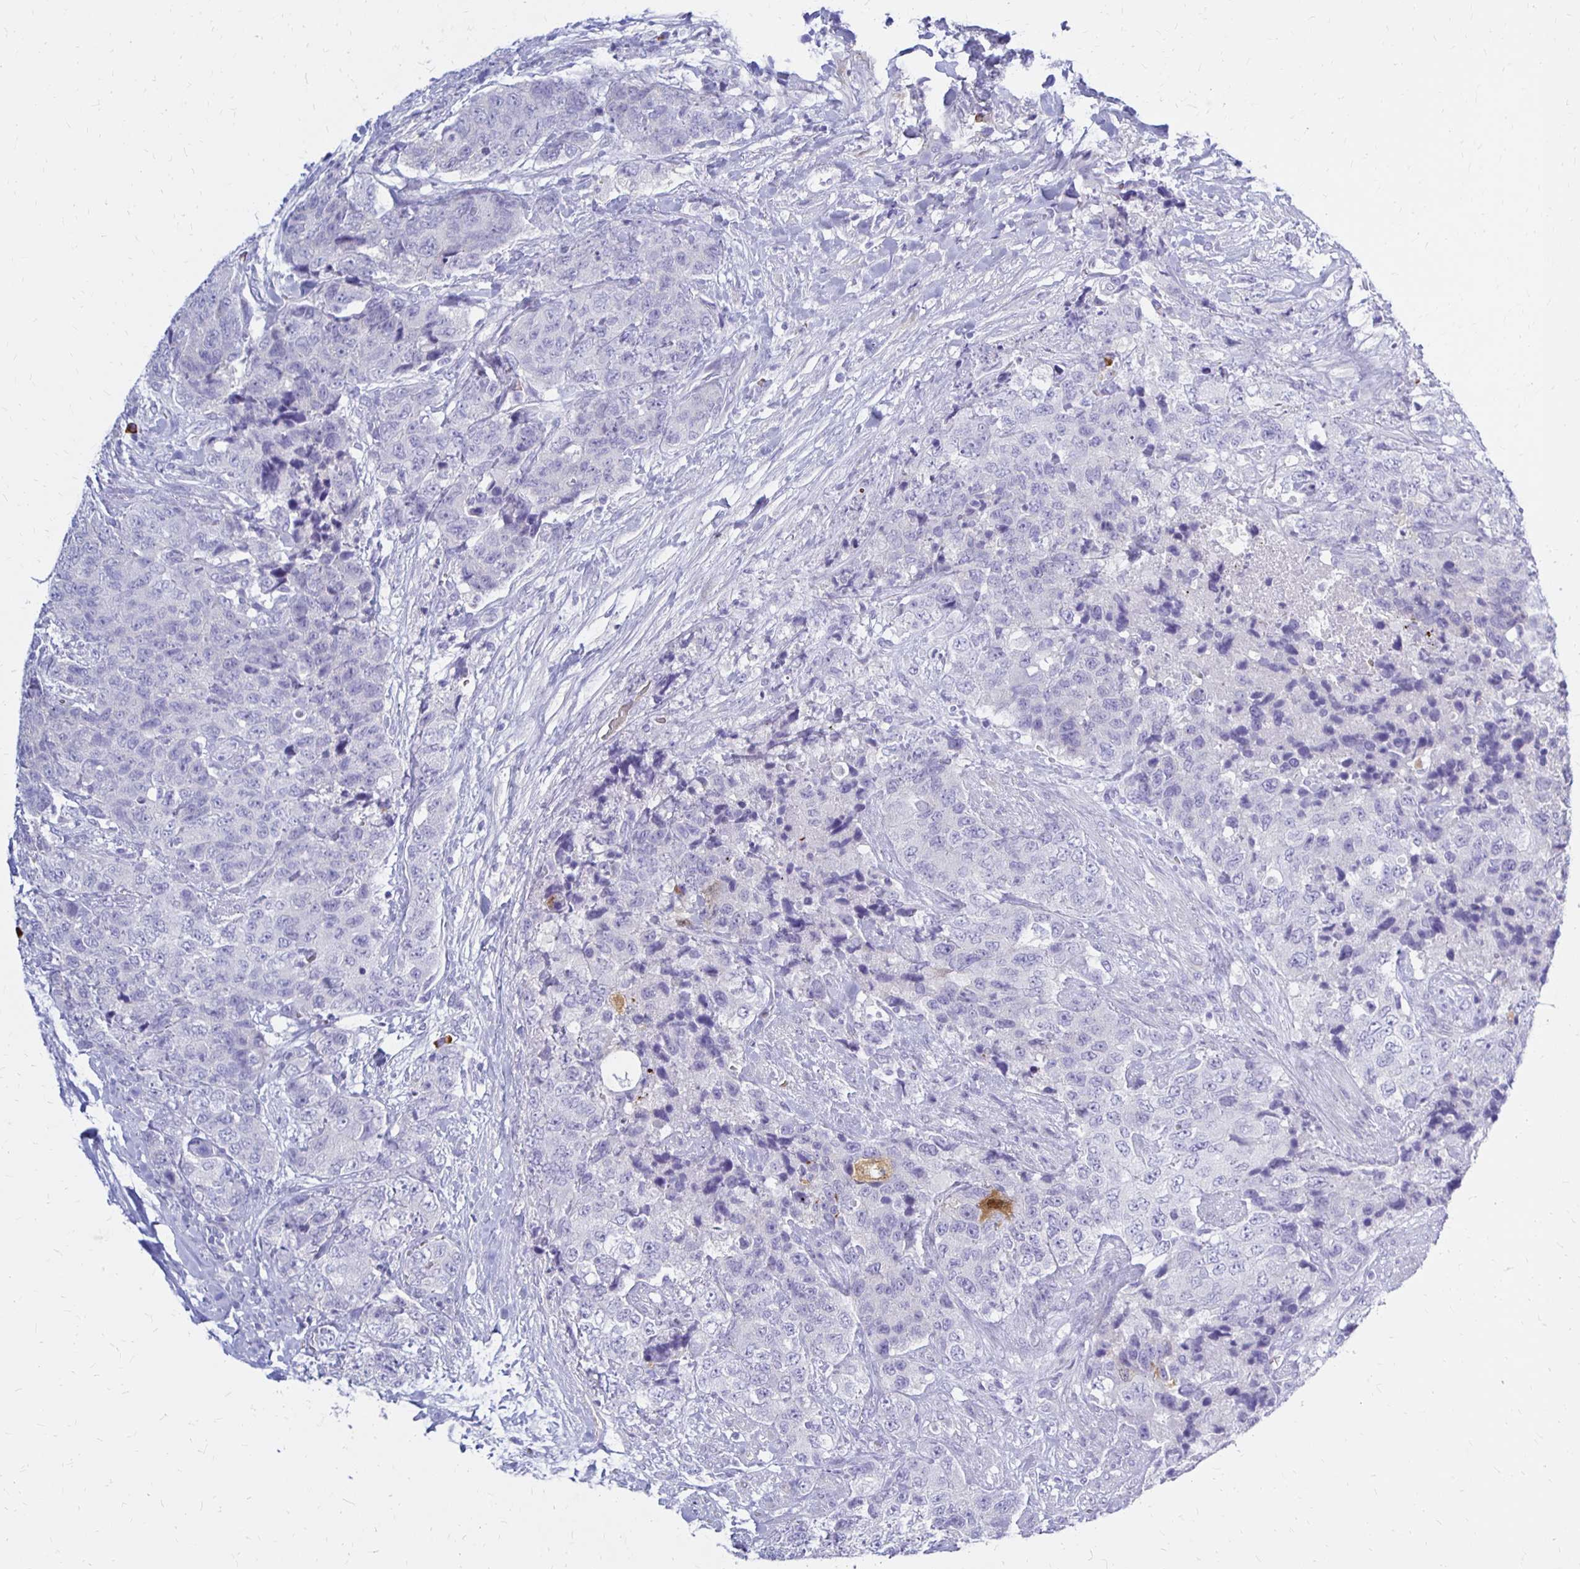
{"staining": {"intensity": "negative", "quantity": "none", "location": "none"}, "tissue": "urothelial cancer", "cell_type": "Tumor cells", "image_type": "cancer", "snomed": [{"axis": "morphology", "description": "Urothelial carcinoma, High grade"}, {"axis": "topography", "description": "Urinary bladder"}], "caption": "Urothelial cancer was stained to show a protein in brown. There is no significant staining in tumor cells. (DAB immunohistochemistry (IHC), high magnification).", "gene": "FNTB", "patient": {"sex": "female", "age": 78}}